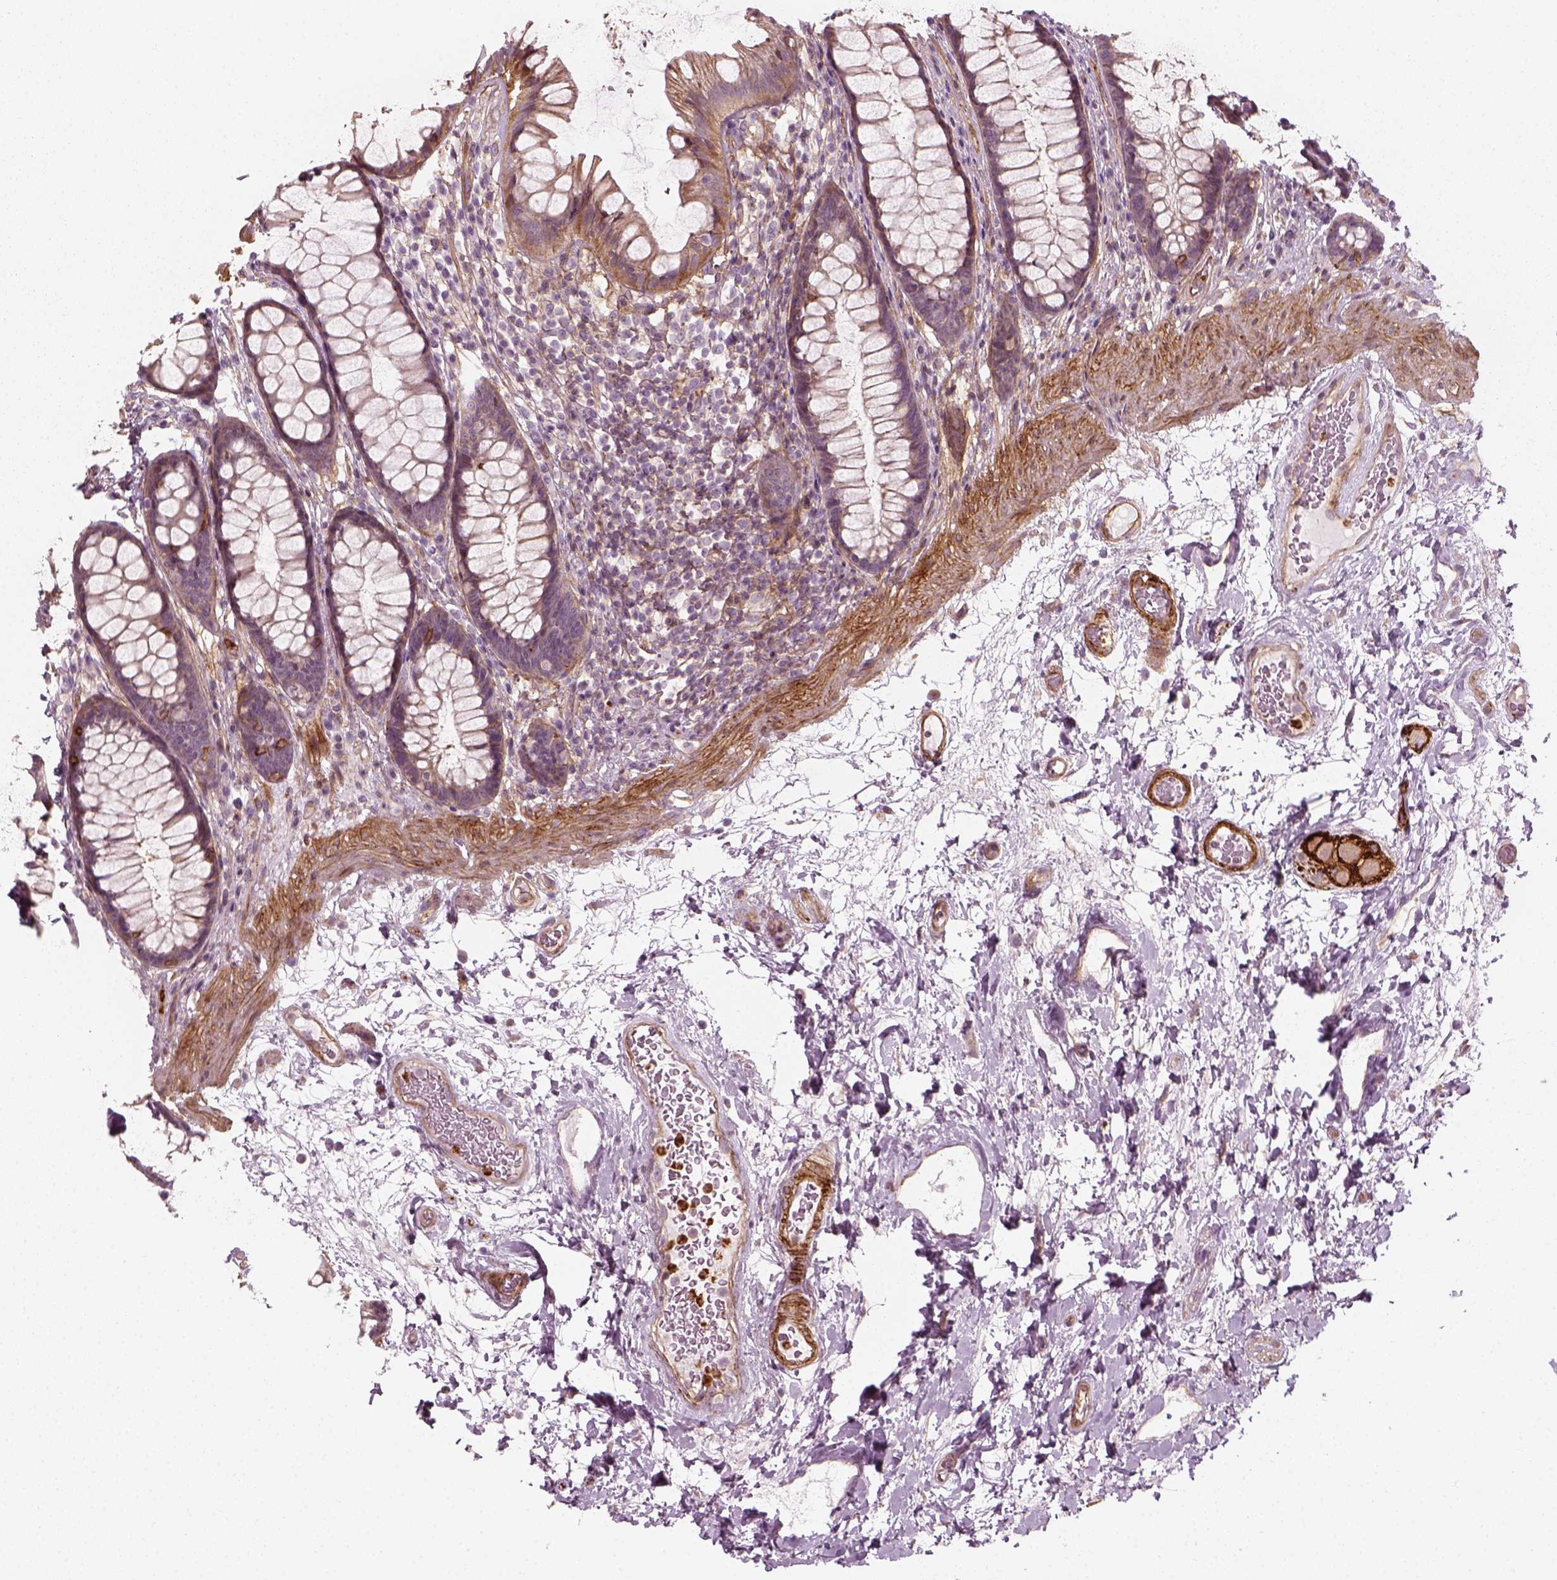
{"staining": {"intensity": "moderate", "quantity": "25%-75%", "location": "cytoplasmic/membranous"}, "tissue": "rectum", "cell_type": "Glandular cells", "image_type": "normal", "snomed": [{"axis": "morphology", "description": "Normal tissue, NOS"}, {"axis": "topography", "description": "Rectum"}], "caption": "Immunohistochemistry micrograph of unremarkable human rectum stained for a protein (brown), which demonstrates medium levels of moderate cytoplasmic/membranous expression in approximately 25%-75% of glandular cells.", "gene": "NPTN", "patient": {"sex": "male", "age": 72}}